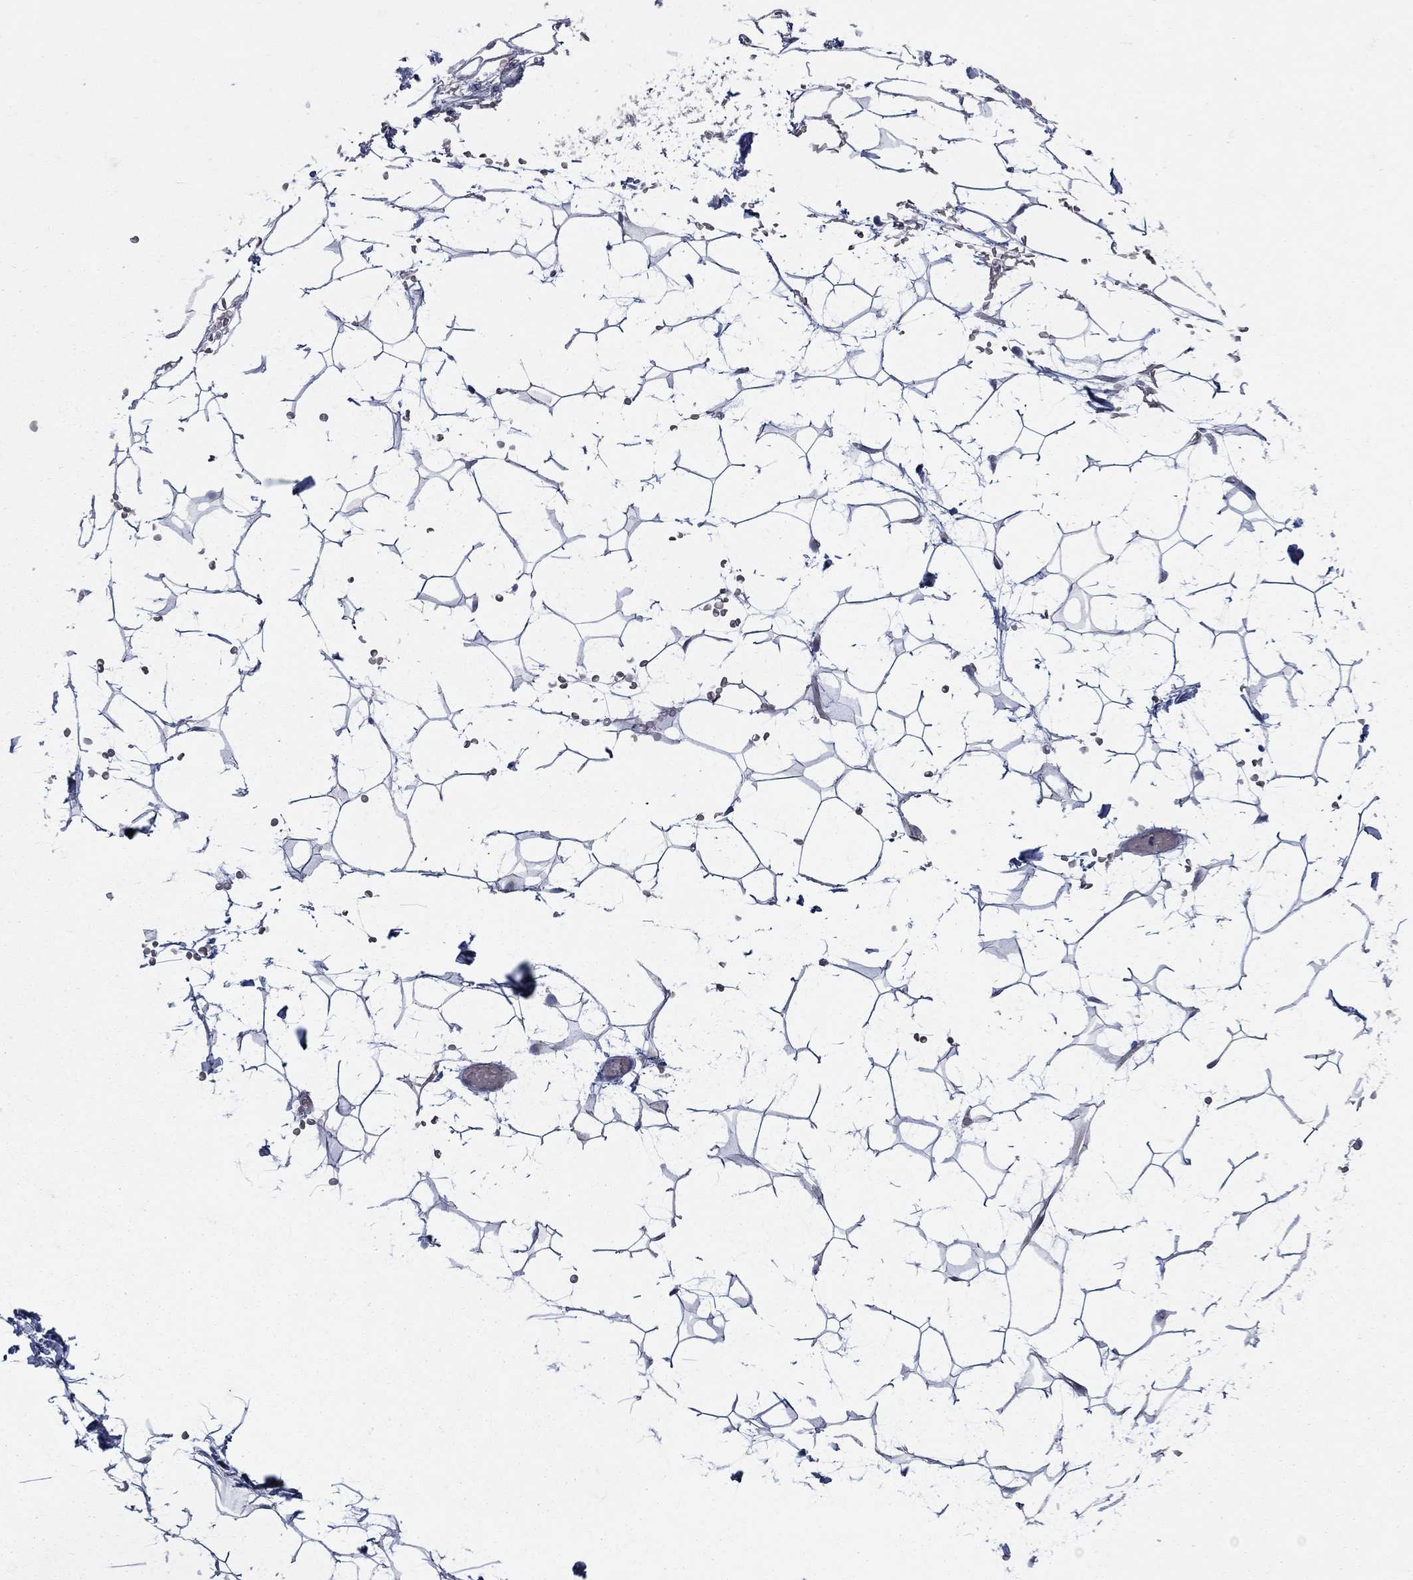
{"staining": {"intensity": "negative", "quantity": "none", "location": "none"}, "tissue": "adipose tissue", "cell_type": "Adipocytes", "image_type": "normal", "snomed": [{"axis": "morphology", "description": "Normal tissue, NOS"}, {"axis": "topography", "description": "Skin"}, {"axis": "topography", "description": "Peripheral nerve tissue"}], "caption": "Histopathology image shows no significant protein positivity in adipocytes of unremarkable adipose tissue. (Immunohistochemistry (ihc), brightfield microscopy, high magnification).", "gene": "SLC7A1", "patient": {"sex": "female", "age": 56}}